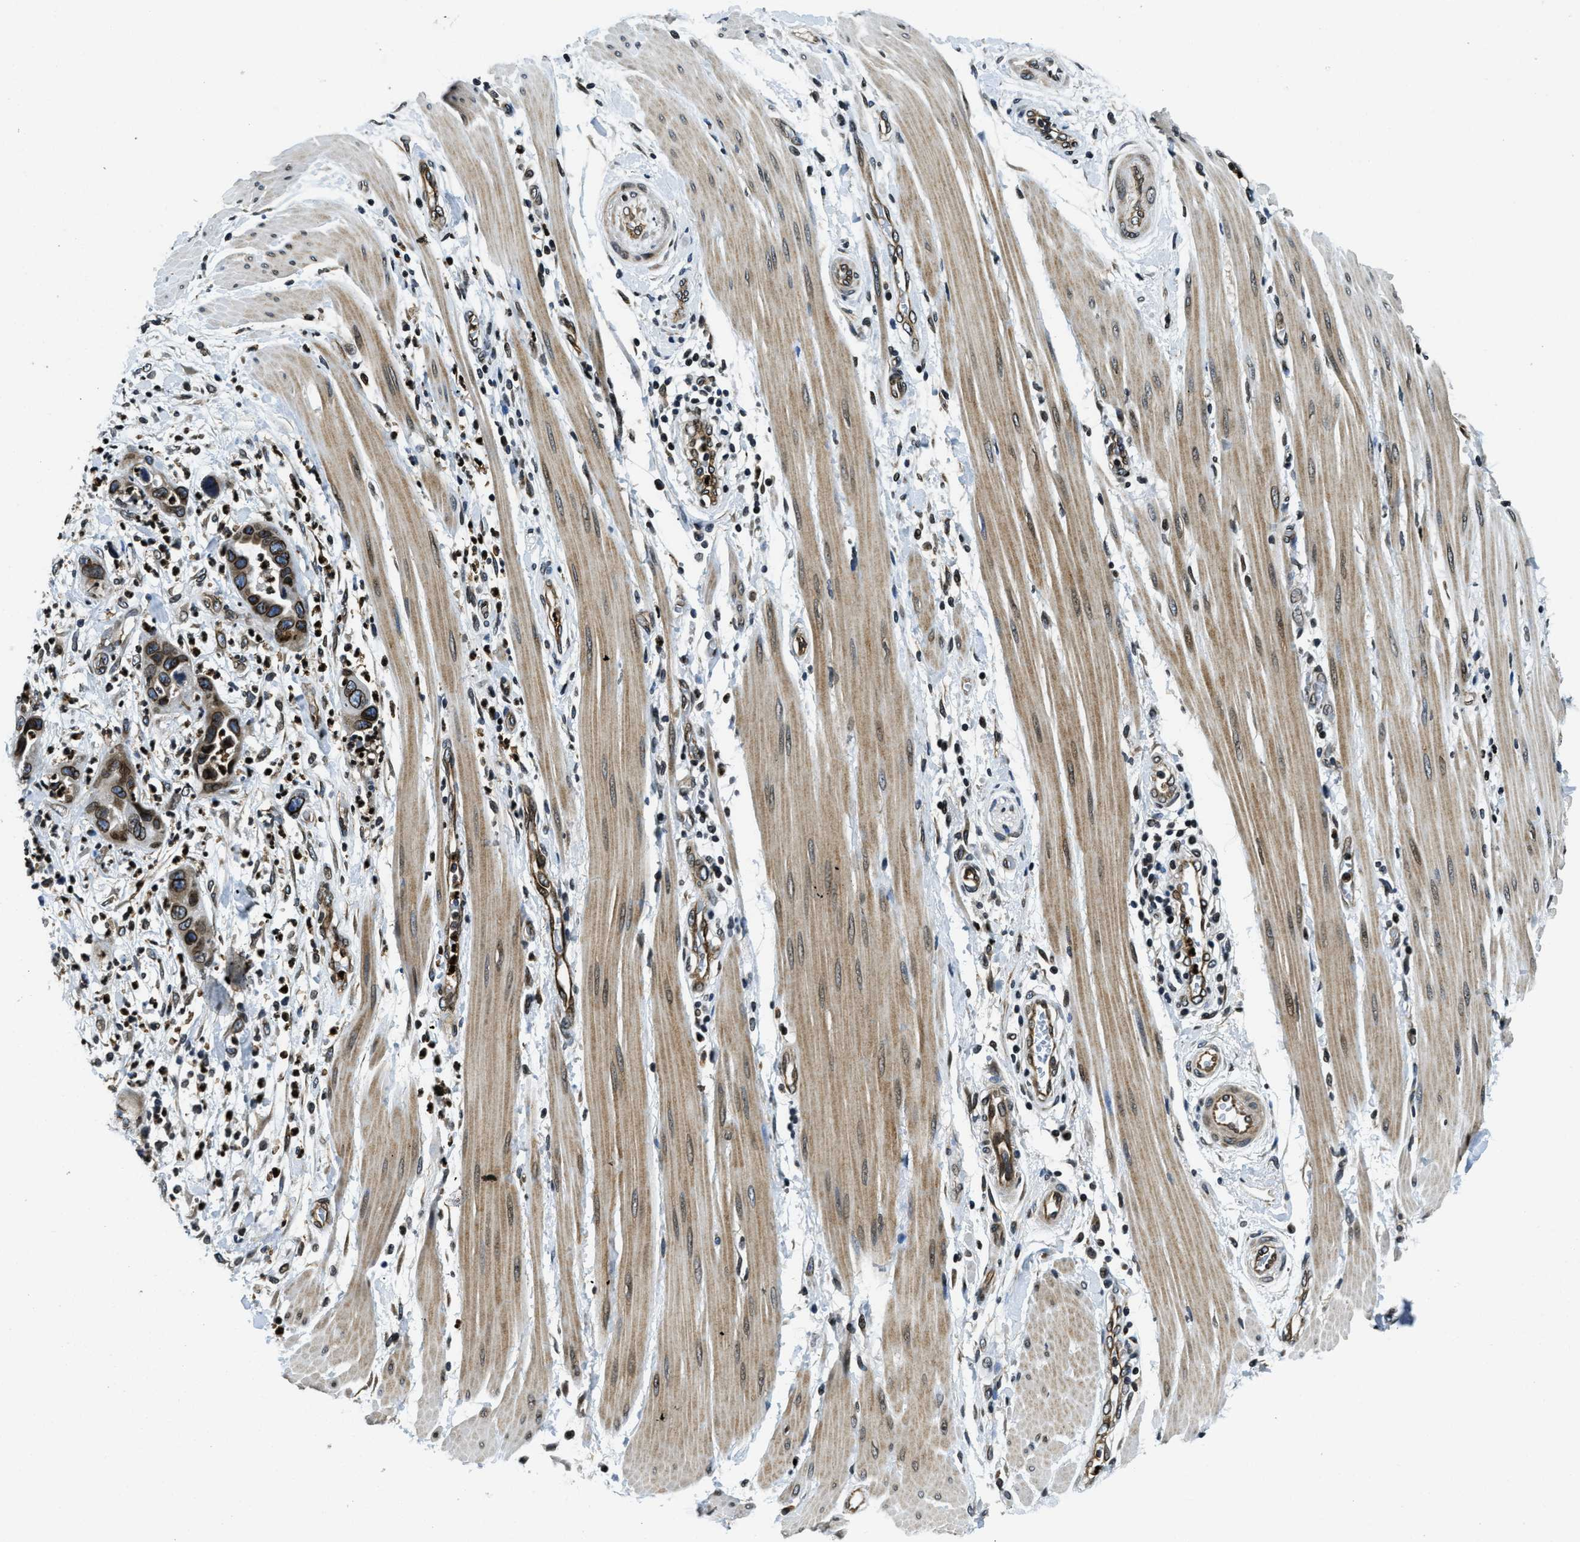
{"staining": {"intensity": "moderate", "quantity": ">75%", "location": "nuclear"}, "tissue": "pancreatic cancer", "cell_type": "Tumor cells", "image_type": "cancer", "snomed": [{"axis": "morphology", "description": "Adenocarcinoma, NOS"}, {"axis": "topography", "description": "Pancreas"}], "caption": "There is medium levels of moderate nuclear expression in tumor cells of pancreatic cancer (adenocarcinoma), as demonstrated by immunohistochemical staining (brown color).", "gene": "ZC3HC1", "patient": {"sex": "female", "age": 71}}